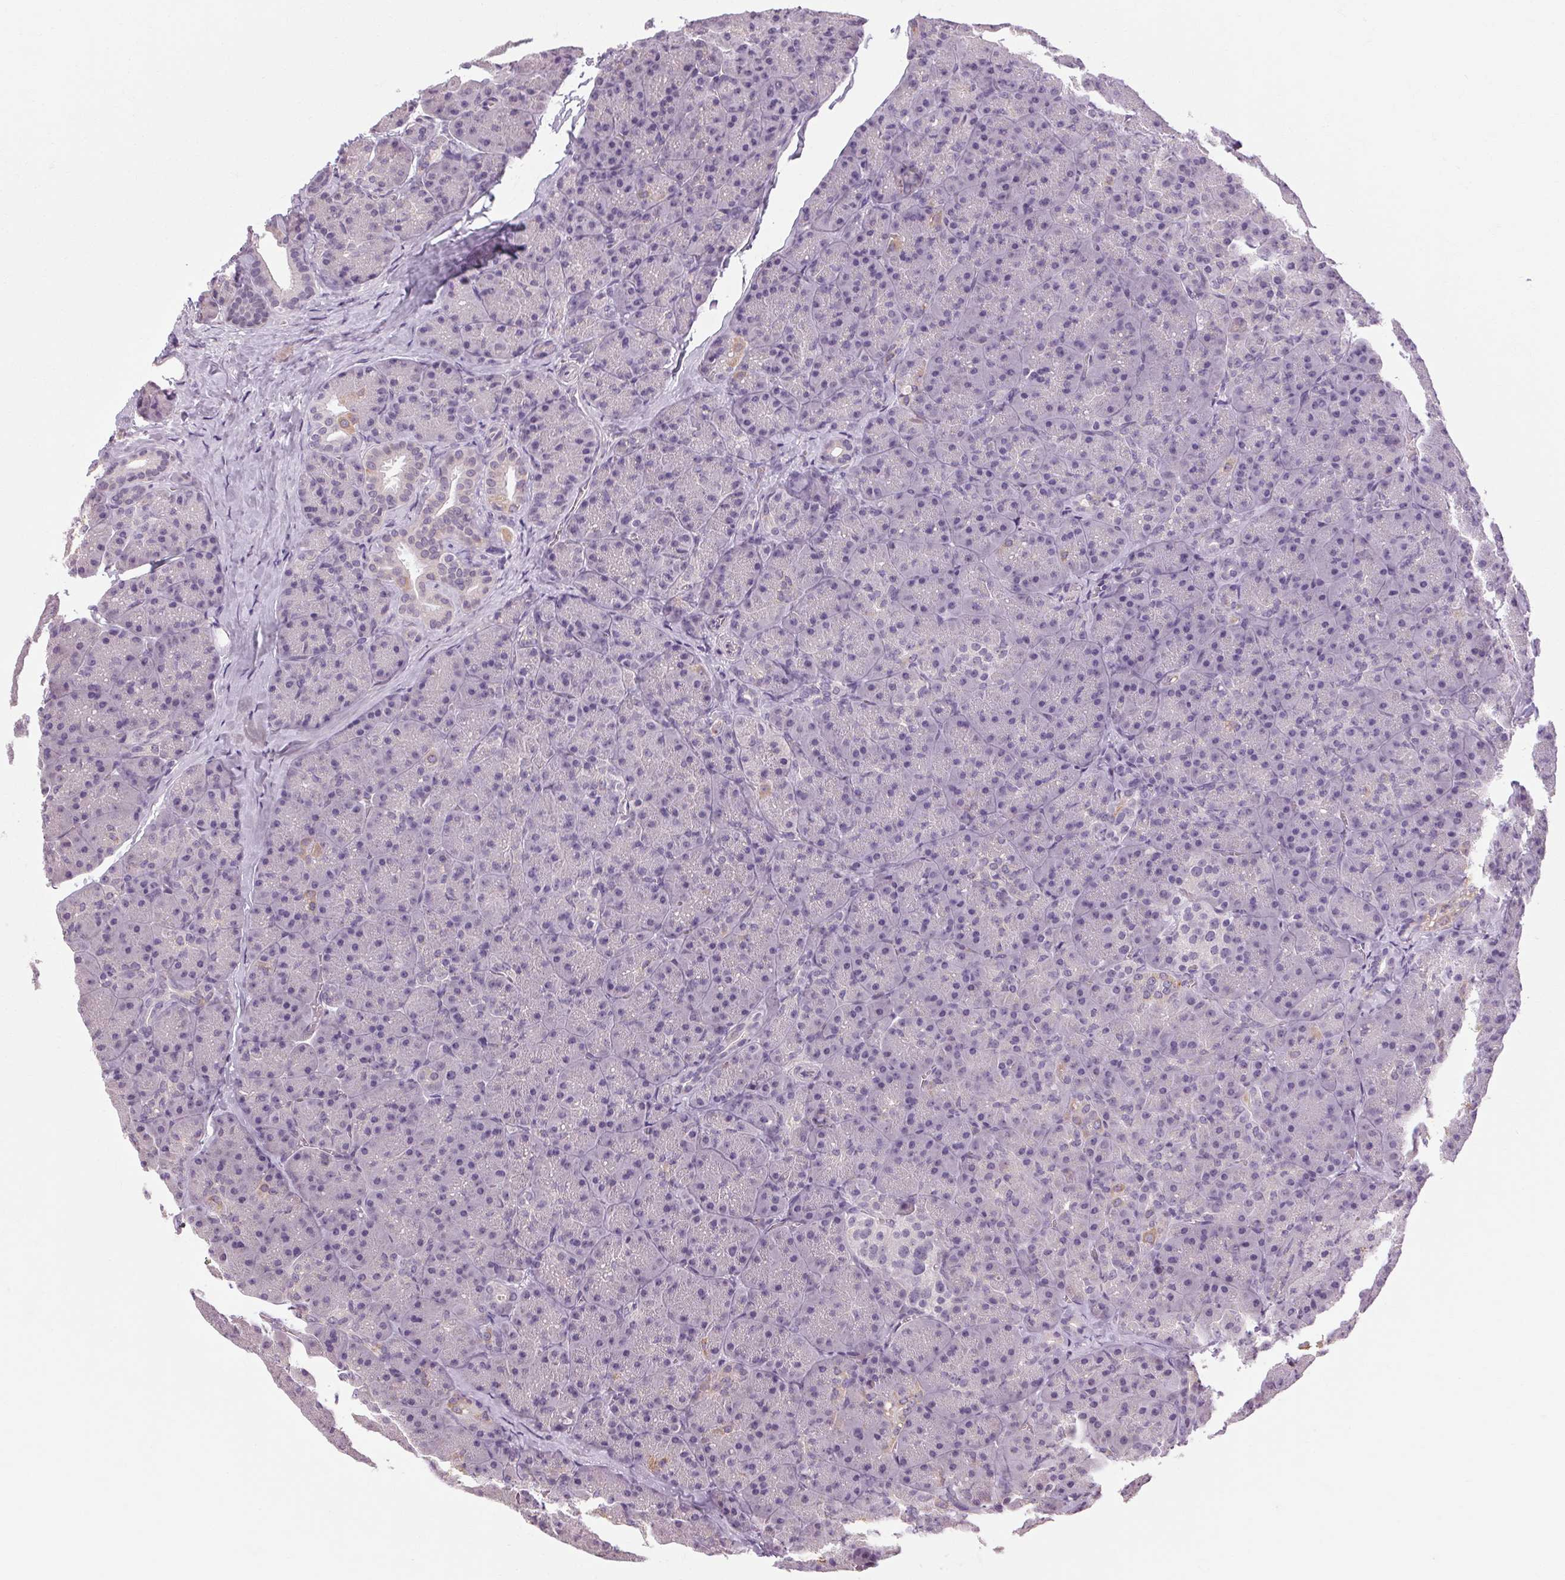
{"staining": {"intensity": "negative", "quantity": "none", "location": "none"}, "tissue": "pancreas", "cell_type": "Exocrine glandular cells", "image_type": "normal", "snomed": [{"axis": "morphology", "description": "Normal tissue, NOS"}, {"axis": "topography", "description": "Pancreas"}], "caption": "Exocrine glandular cells show no significant protein positivity in normal pancreas. (Immunohistochemistry, brightfield microscopy, high magnification).", "gene": "KLHL40", "patient": {"sex": "male", "age": 57}}